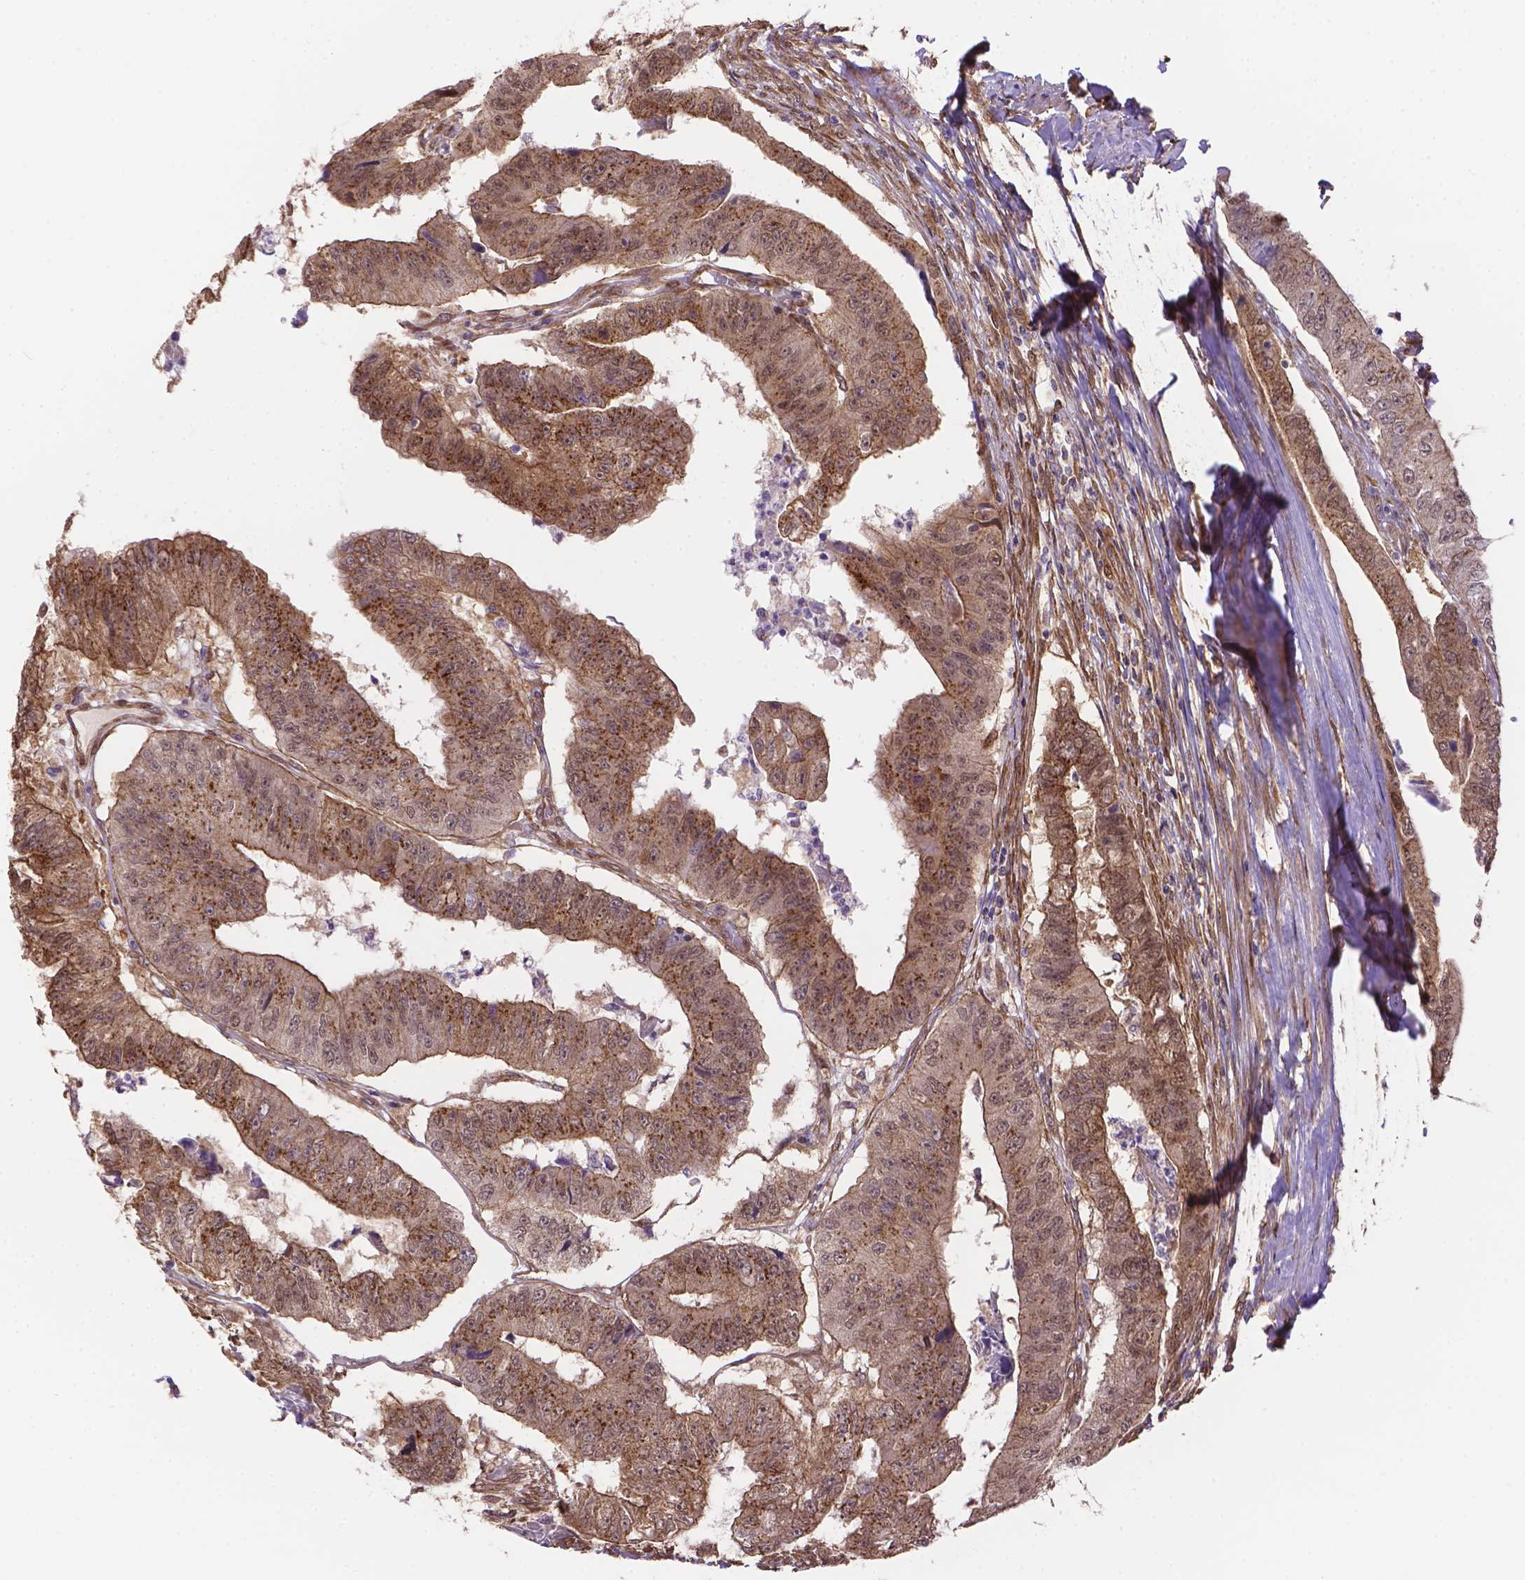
{"staining": {"intensity": "moderate", "quantity": ">75%", "location": "cytoplasmic/membranous"}, "tissue": "colorectal cancer", "cell_type": "Tumor cells", "image_type": "cancer", "snomed": [{"axis": "morphology", "description": "Adenocarcinoma, NOS"}, {"axis": "topography", "description": "Colon"}], "caption": "This micrograph shows immunohistochemistry staining of human adenocarcinoma (colorectal), with medium moderate cytoplasmic/membranous positivity in about >75% of tumor cells.", "gene": "YAP1", "patient": {"sex": "female", "age": 67}}